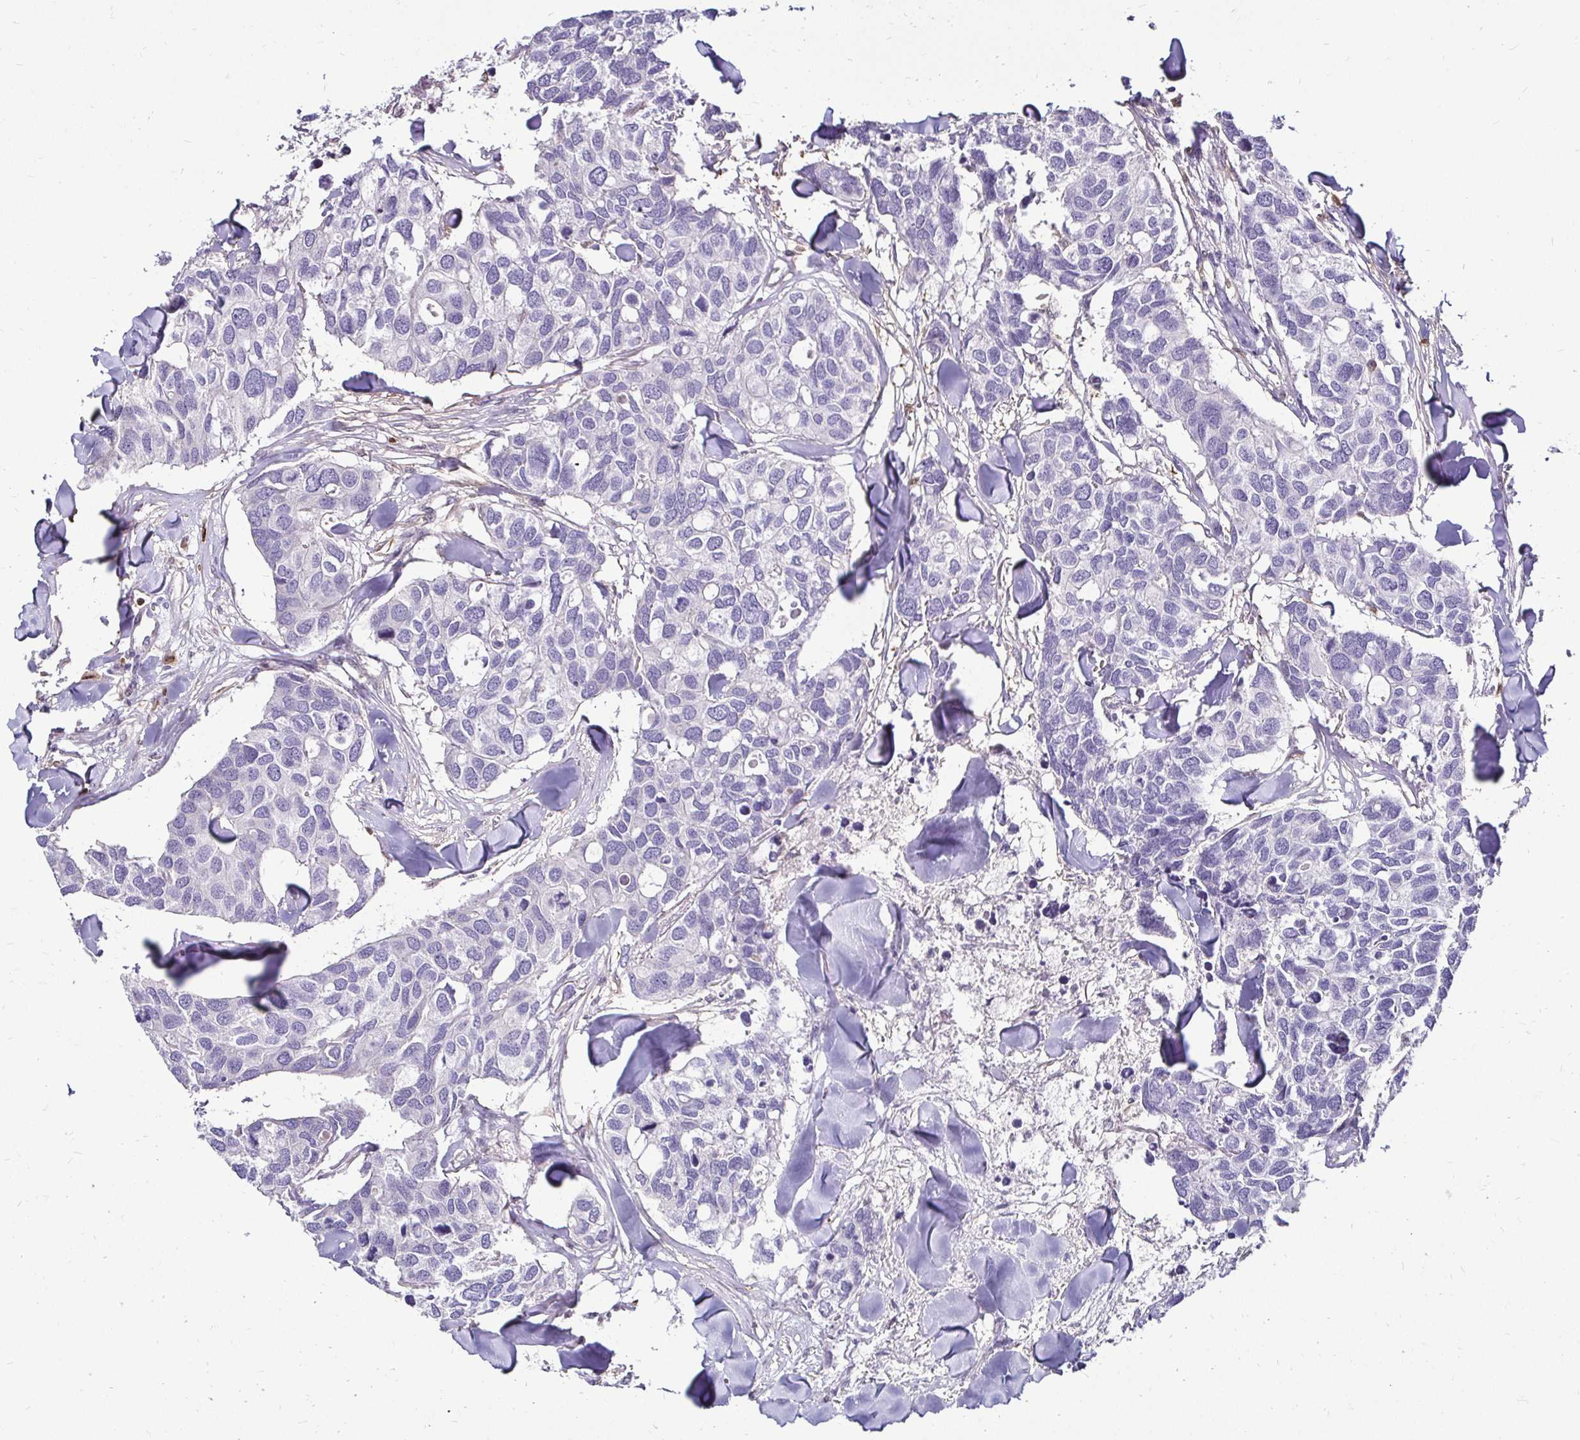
{"staining": {"intensity": "negative", "quantity": "none", "location": "none"}, "tissue": "breast cancer", "cell_type": "Tumor cells", "image_type": "cancer", "snomed": [{"axis": "morphology", "description": "Duct carcinoma"}, {"axis": "topography", "description": "Breast"}], "caption": "DAB (3,3'-diaminobenzidine) immunohistochemical staining of human invasive ductal carcinoma (breast) reveals no significant expression in tumor cells.", "gene": "ZFP1", "patient": {"sex": "female", "age": 83}}